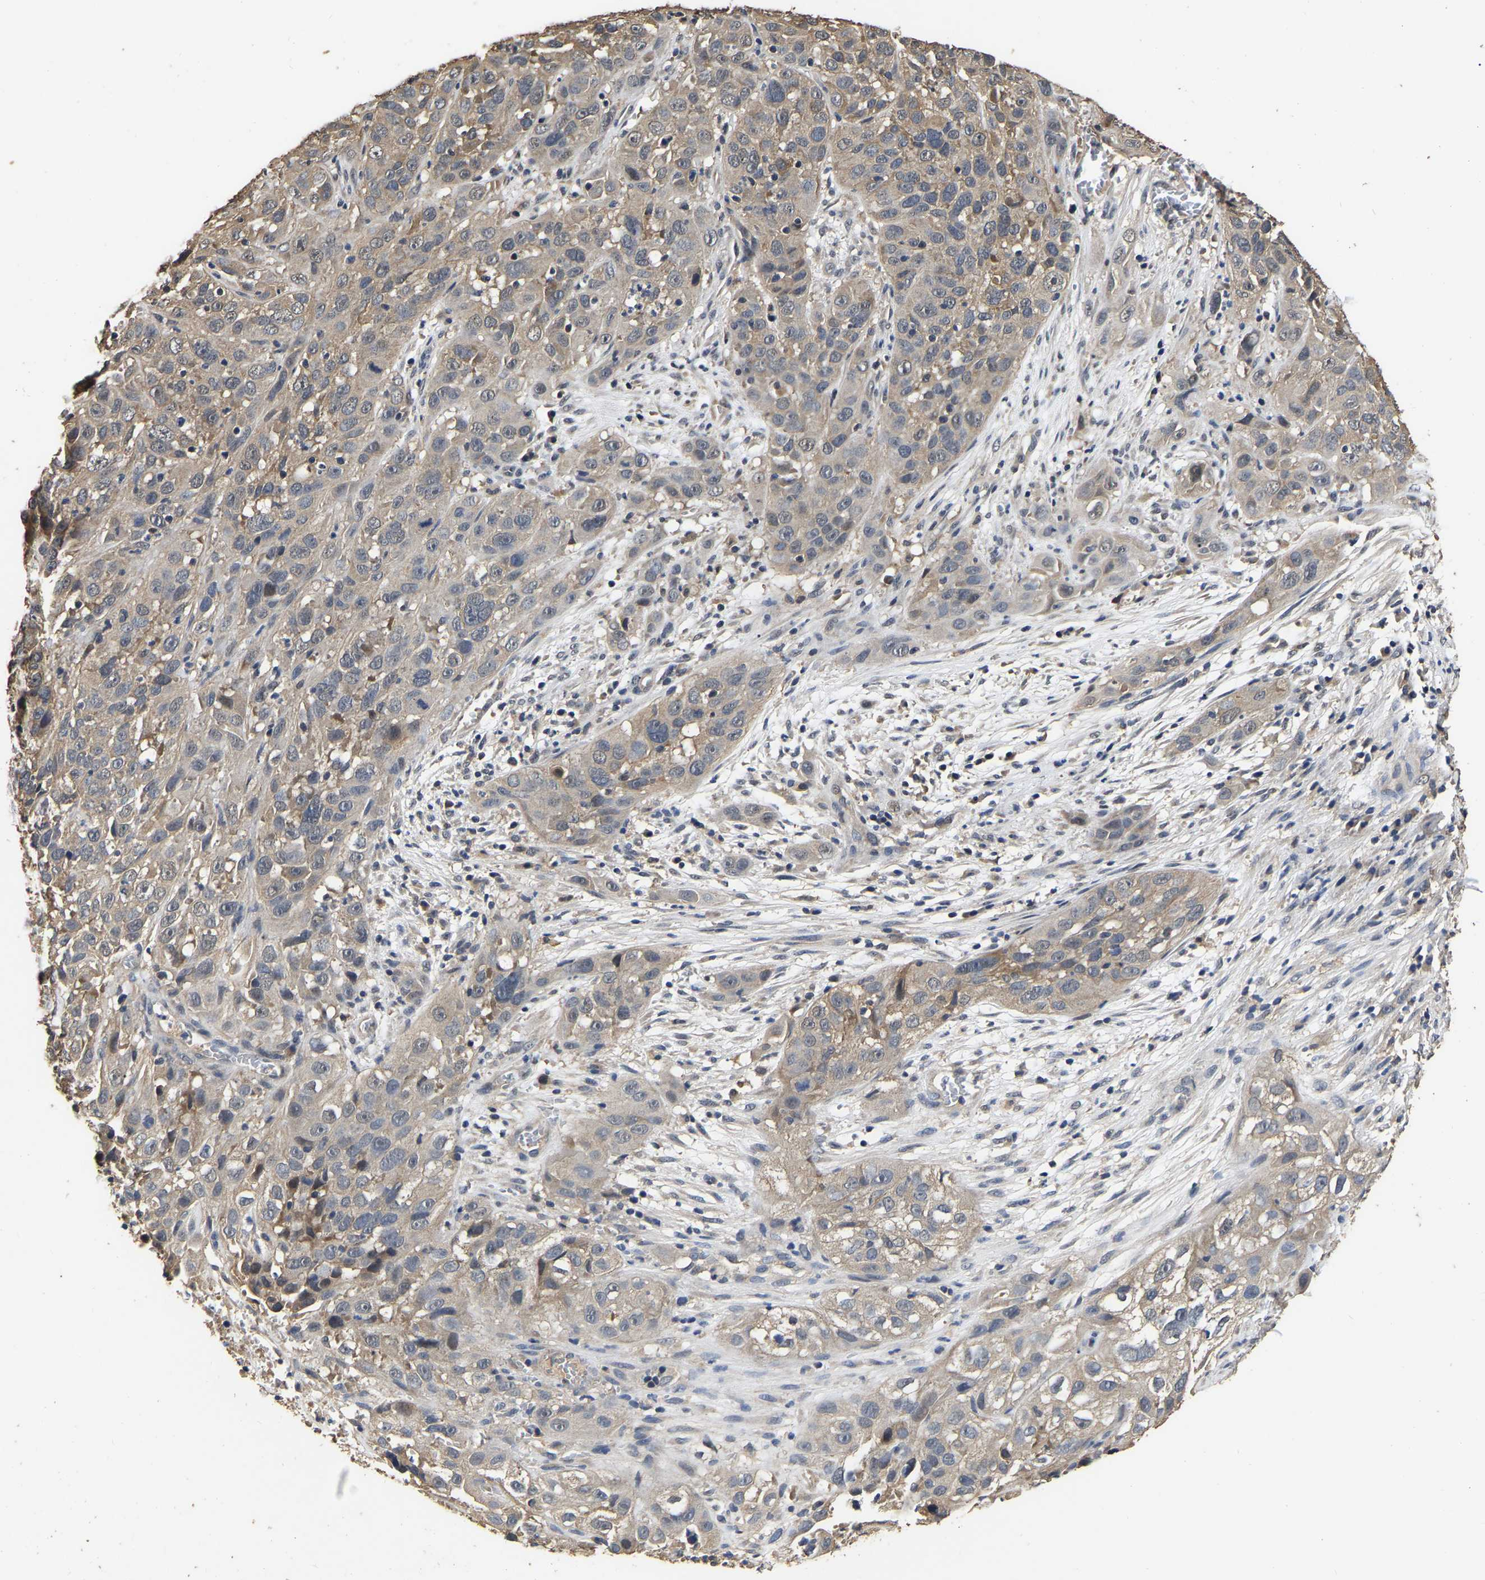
{"staining": {"intensity": "weak", "quantity": ">75%", "location": "cytoplasmic/membranous"}, "tissue": "cervical cancer", "cell_type": "Tumor cells", "image_type": "cancer", "snomed": [{"axis": "morphology", "description": "Squamous cell carcinoma, NOS"}, {"axis": "topography", "description": "Cervix"}], "caption": "An immunohistochemistry (IHC) micrograph of tumor tissue is shown. Protein staining in brown highlights weak cytoplasmic/membranous positivity in cervical cancer (squamous cell carcinoma) within tumor cells. (brown staining indicates protein expression, while blue staining denotes nuclei).", "gene": "STK32C", "patient": {"sex": "female", "age": 32}}